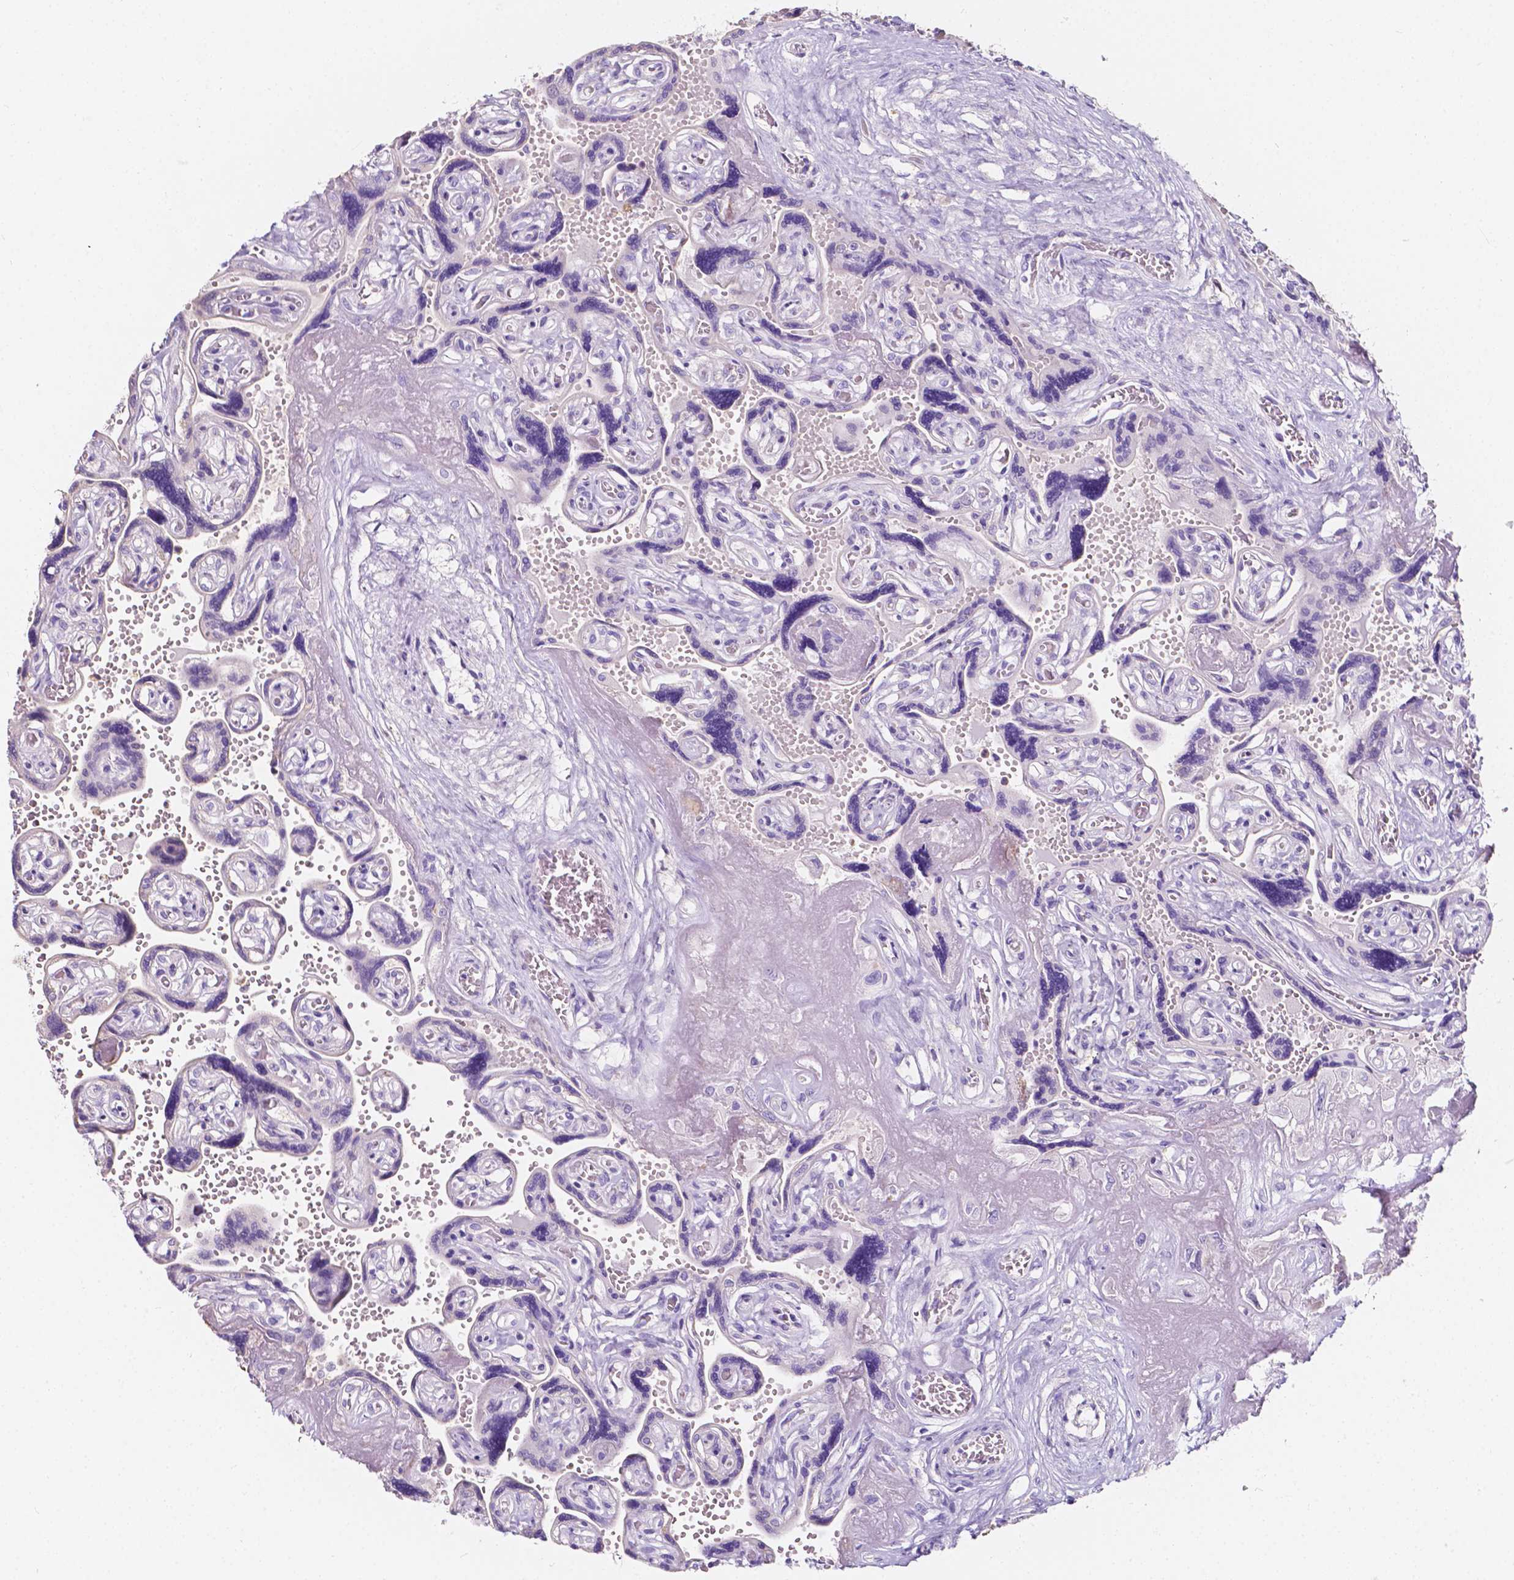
{"staining": {"intensity": "negative", "quantity": "none", "location": "none"}, "tissue": "placenta", "cell_type": "Decidual cells", "image_type": "normal", "snomed": [{"axis": "morphology", "description": "Normal tissue, NOS"}, {"axis": "topography", "description": "Placenta"}], "caption": "Immunohistochemistry (IHC) micrograph of normal human placenta stained for a protein (brown), which reveals no positivity in decidual cells.", "gene": "CLSTN2", "patient": {"sex": "female", "age": 32}}